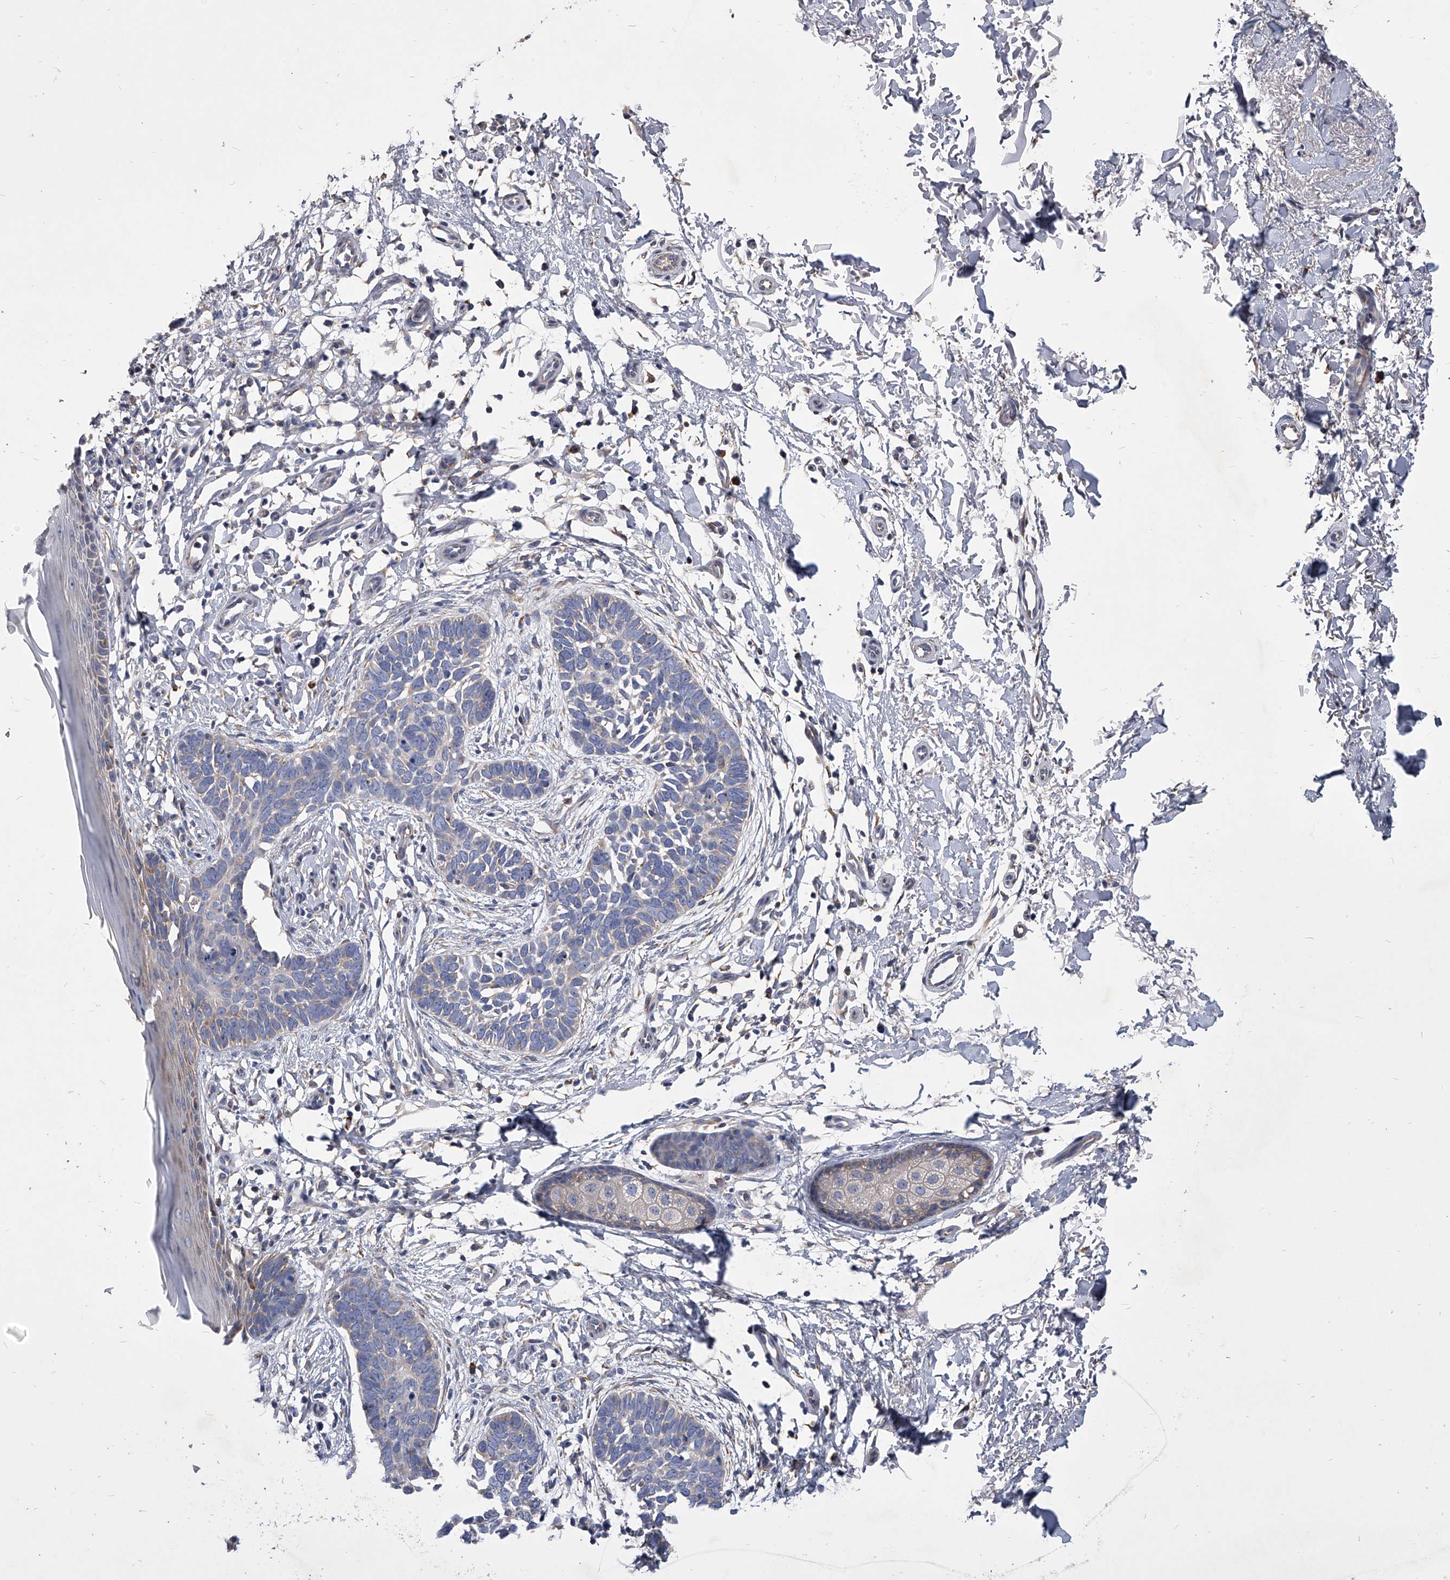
{"staining": {"intensity": "negative", "quantity": "none", "location": "none"}, "tissue": "skin cancer", "cell_type": "Tumor cells", "image_type": "cancer", "snomed": [{"axis": "morphology", "description": "Normal tissue, NOS"}, {"axis": "morphology", "description": "Basal cell carcinoma"}, {"axis": "topography", "description": "Skin"}], "caption": "High power microscopy photomicrograph of an immunohistochemistry micrograph of basal cell carcinoma (skin), revealing no significant positivity in tumor cells. (DAB immunohistochemistry (IHC) with hematoxylin counter stain).", "gene": "CCR4", "patient": {"sex": "male", "age": 77}}